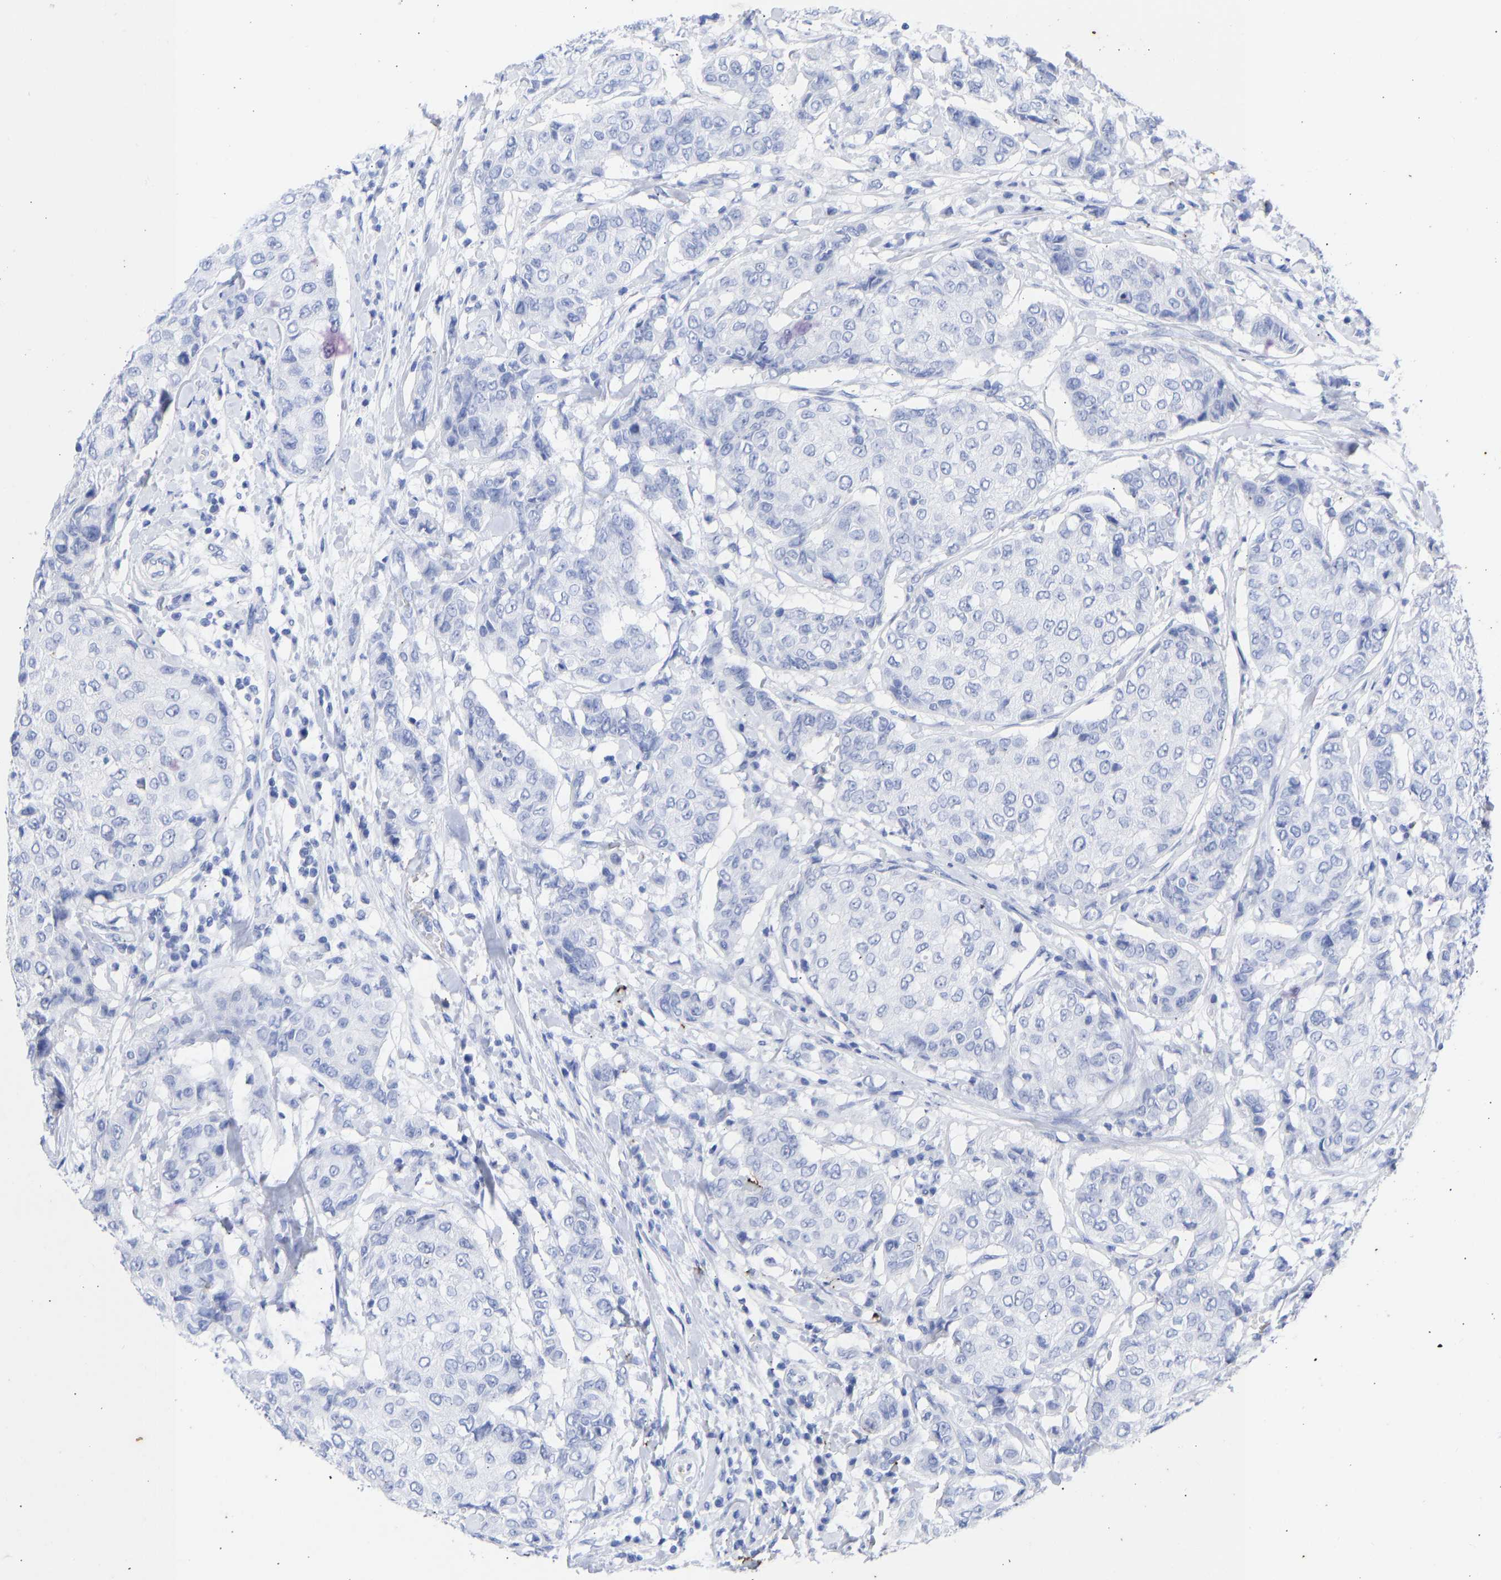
{"staining": {"intensity": "negative", "quantity": "none", "location": "none"}, "tissue": "breast cancer", "cell_type": "Tumor cells", "image_type": "cancer", "snomed": [{"axis": "morphology", "description": "Duct carcinoma"}, {"axis": "topography", "description": "Breast"}], "caption": "A micrograph of breast cancer (intraductal carcinoma) stained for a protein shows no brown staining in tumor cells.", "gene": "KRT1", "patient": {"sex": "female", "age": 27}}